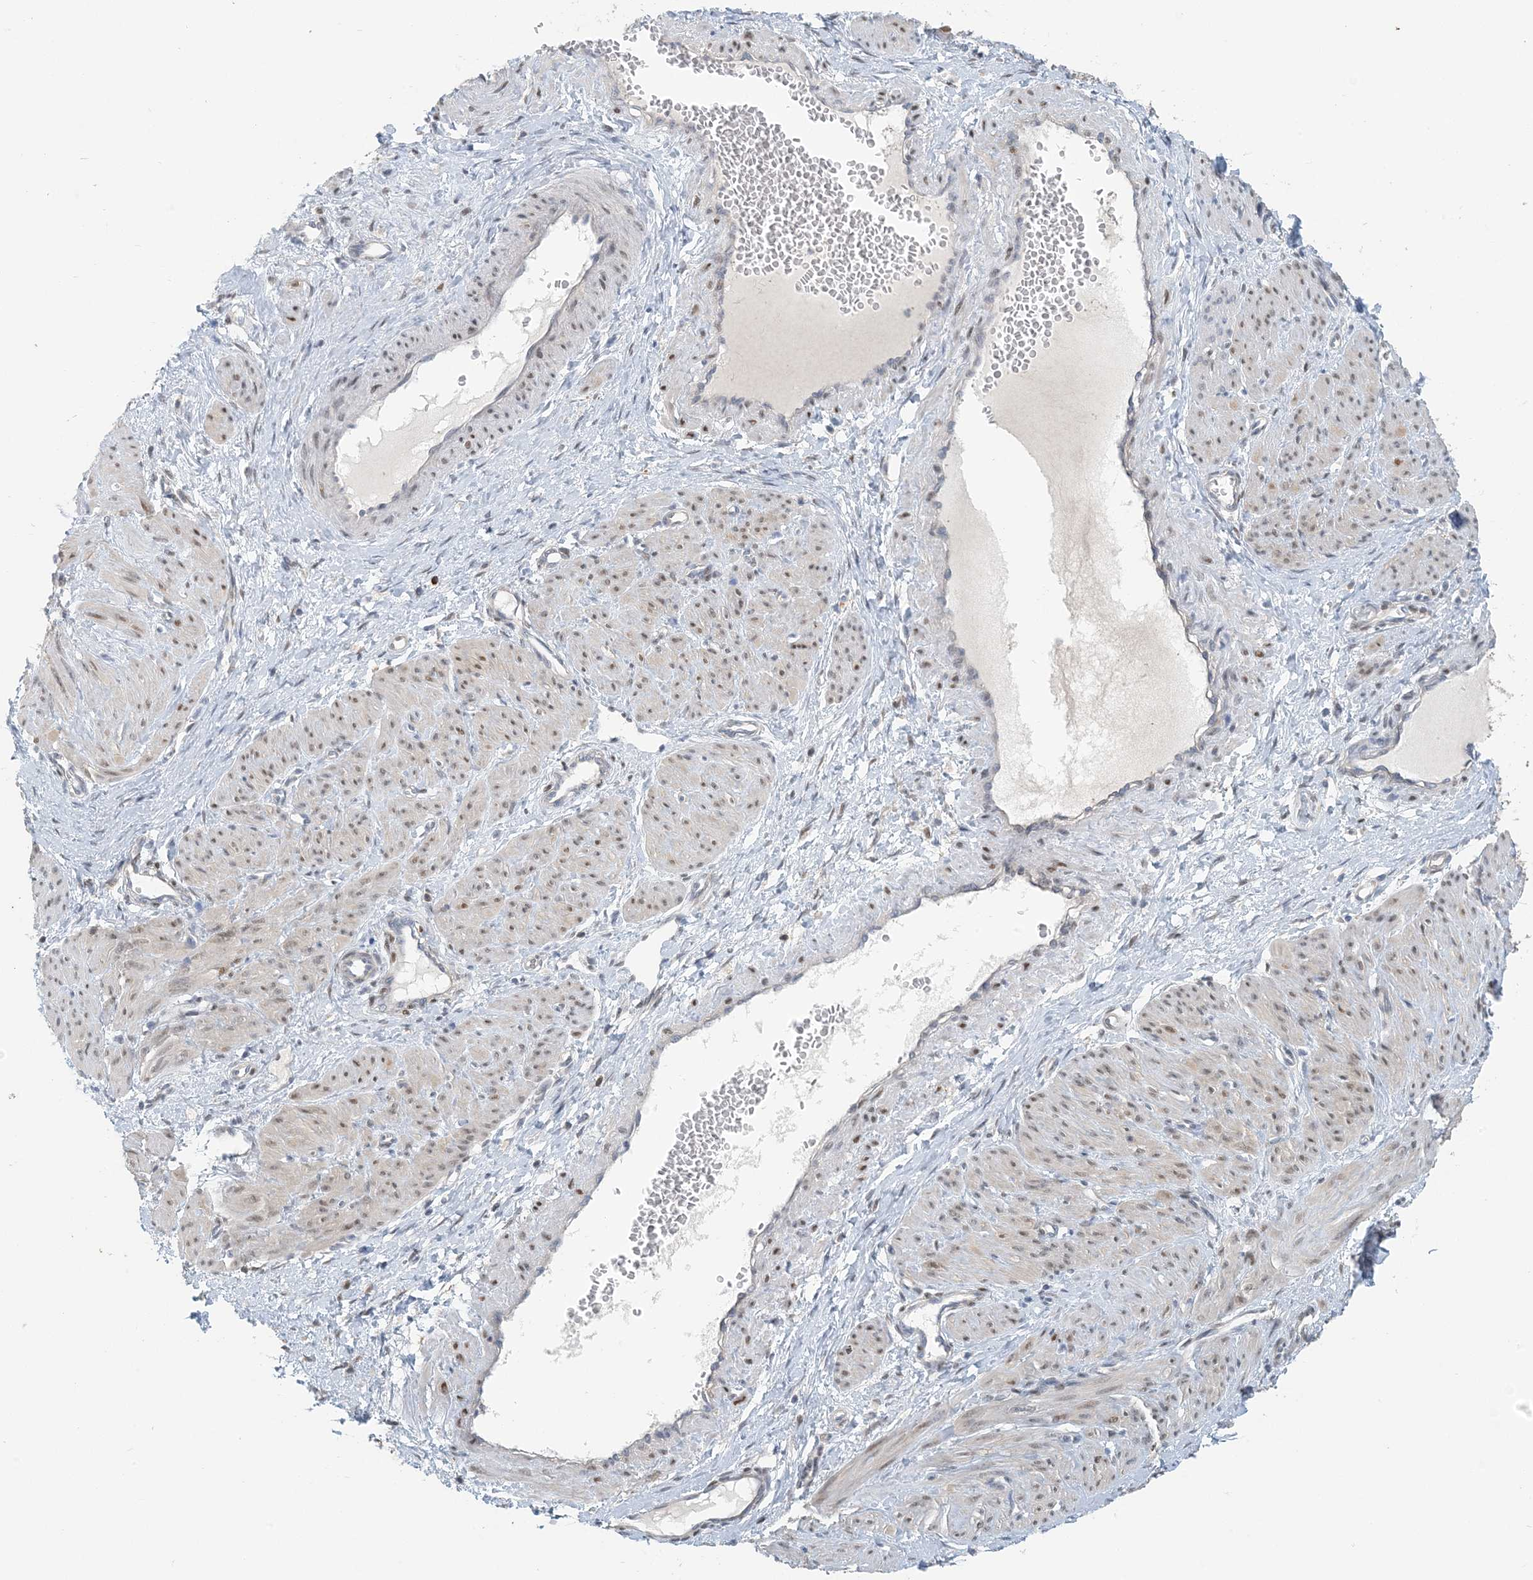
{"staining": {"intensity": "moderate", "quantity": ">75%", "location": "cytoplasmic/membranous,nuclear"}, "tissue": "smooth muscle", "cell_type": "Smooth muscle cells", "image_type": "normal", "snomed": [{"axis": "morphology", "description": "Normal tissue, NOS"}, {"axis": "topography", "description": "Endometrium"}], "caption": "Moderate cytoplasmic/membranous,nuclear positivity is seen in about >75% of smooth muscle cells in benign smooth muscle. The staining was performed using DAB (3,3'-diaminobenzidine), with brown indicating positive protein expression. Nuclei are stained blue with hematoxylin.", "gene": "ZC3H12A", "patient": {"sex": "female", "age": 33}}